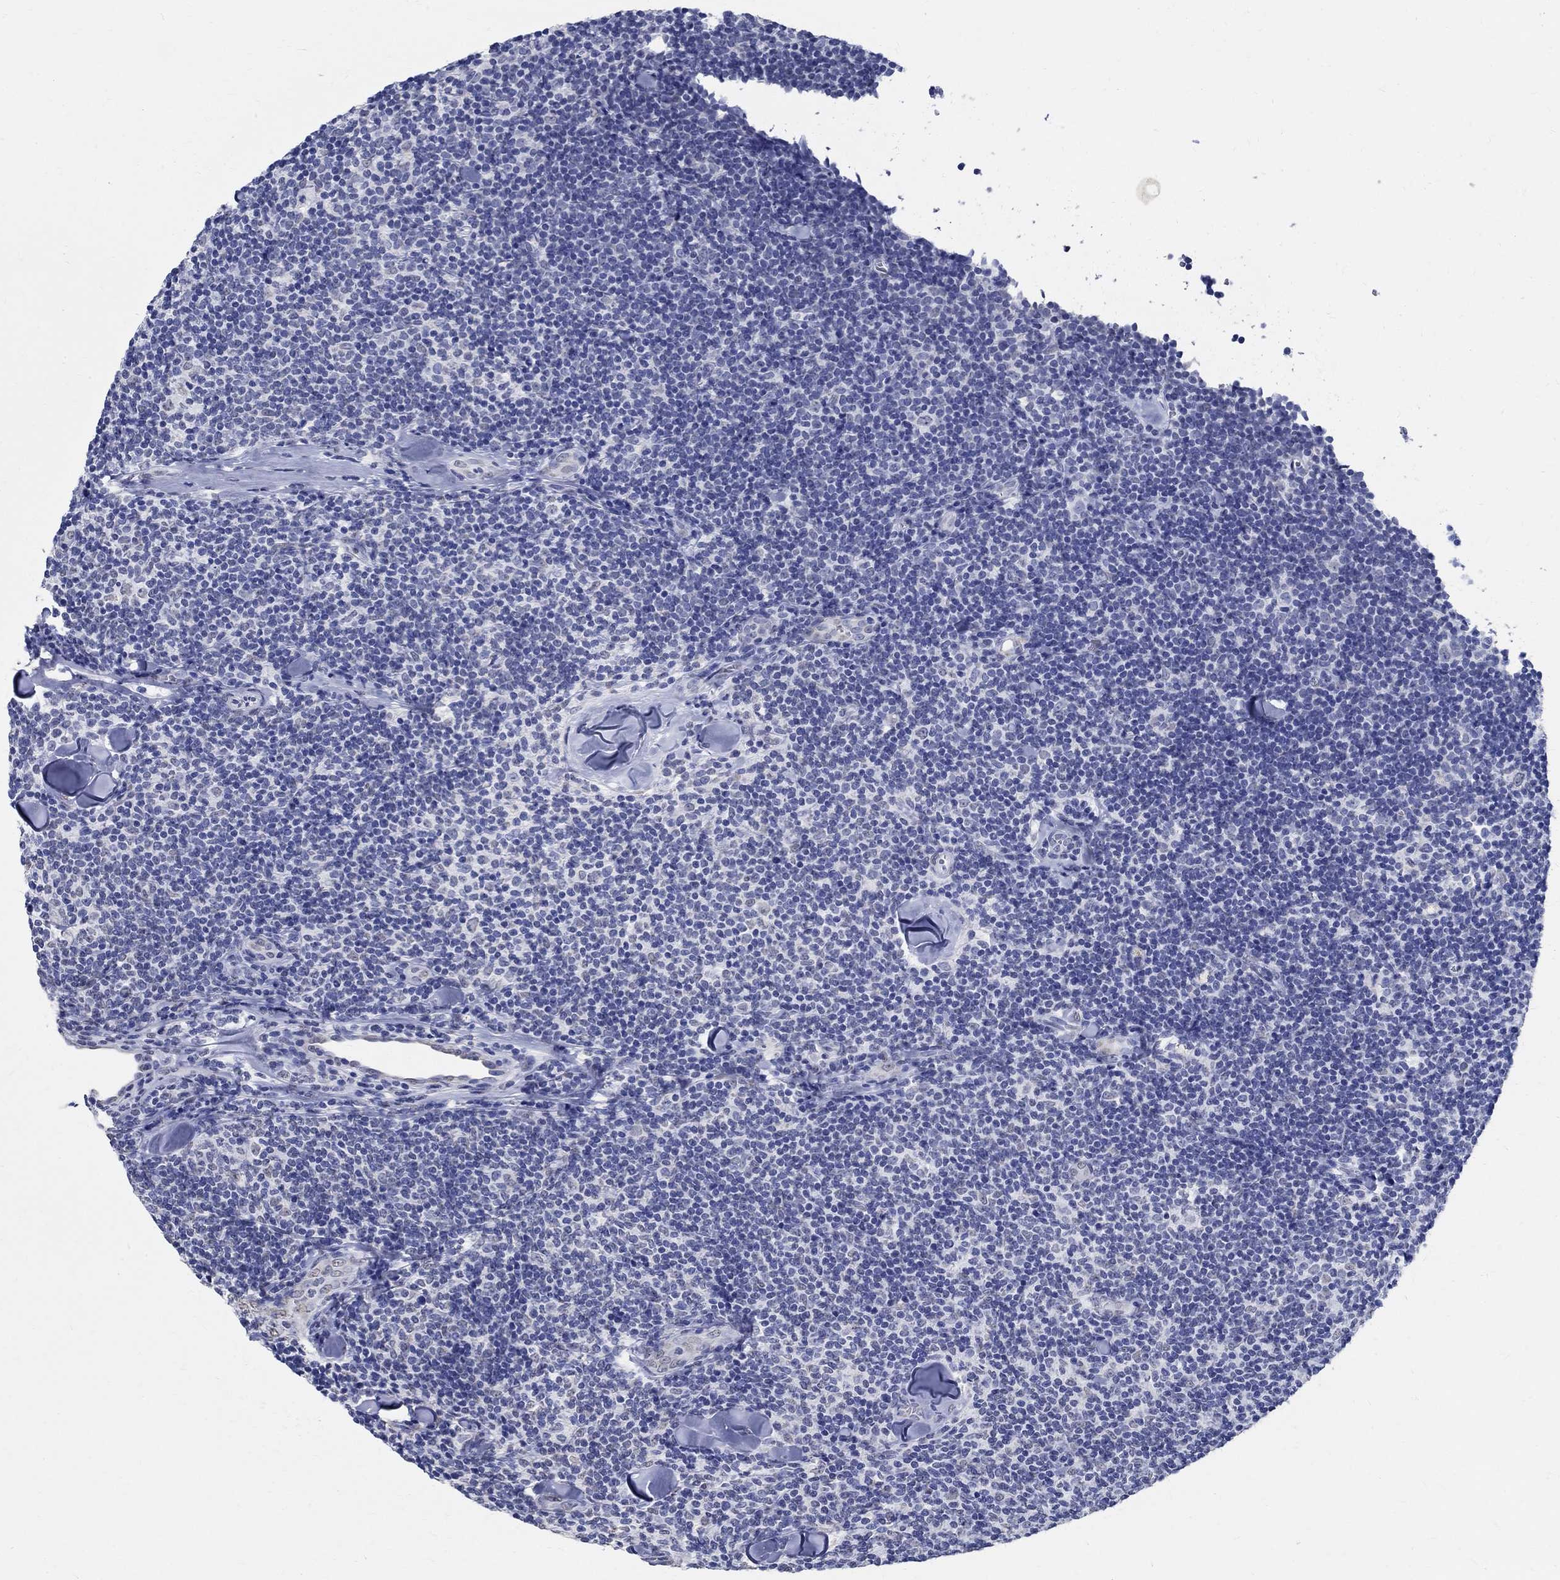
{"staining": {"intensity": "negative", "quantity": "none", "location": "none"}, "tissue": "lymphoma", "cell_type": "Tumor cells", "image_type": "cancer", "snomed": [{"axis": "morphology", "description": "Malignant lymphoma, non-Hodgkin's type, Low grade"}, {"axis": "topography", "description": "Lymph node"}], "caption": "Micrograph shows no significant protein positivity in tumor cells of malignant lymphoma, non-Hodgkin's type (low-grade).", "gene": "TSPAN16", "patient": {"sex": "female", "age": 56}}